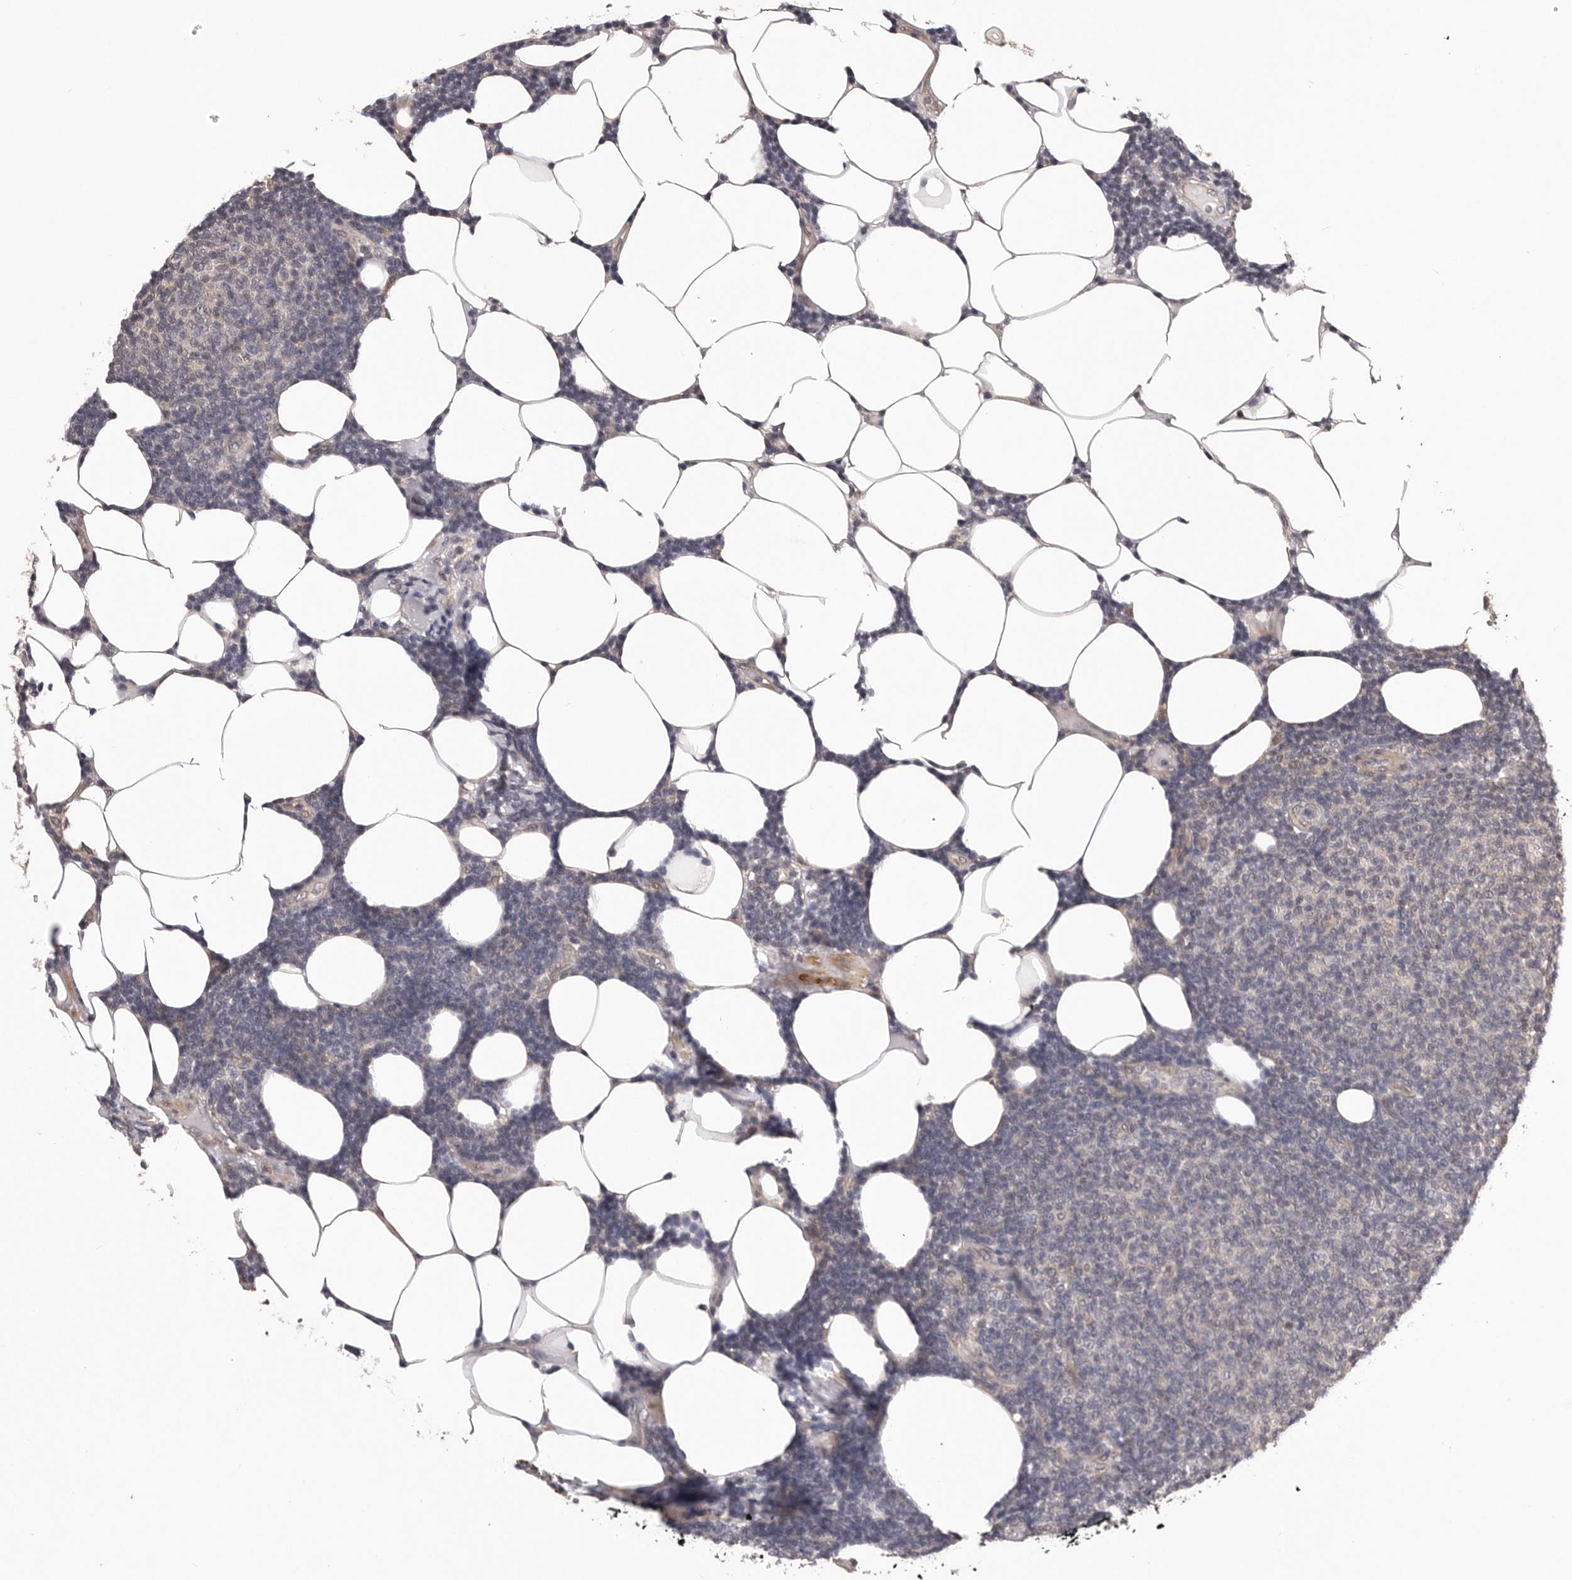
{"staining": {"intensity": "negative", "quantity": "none", "location": "none"}, "tissue": "lymphoma", "cell_type": "Tumor cells", "image_type": "cancer", "snomed": [{"axis": "morphology", "description": "Malignant lymphoma, non-Hodgkin's type, Low grade"}, {"axis": "topography", "description": "Lymph node"}], "caption": "Lymphoma was stained to show a protein in brown. There is no significant expression in tumor cells.", "gene": "CELF3", "patient": {"sex": "male", "age": 66}}